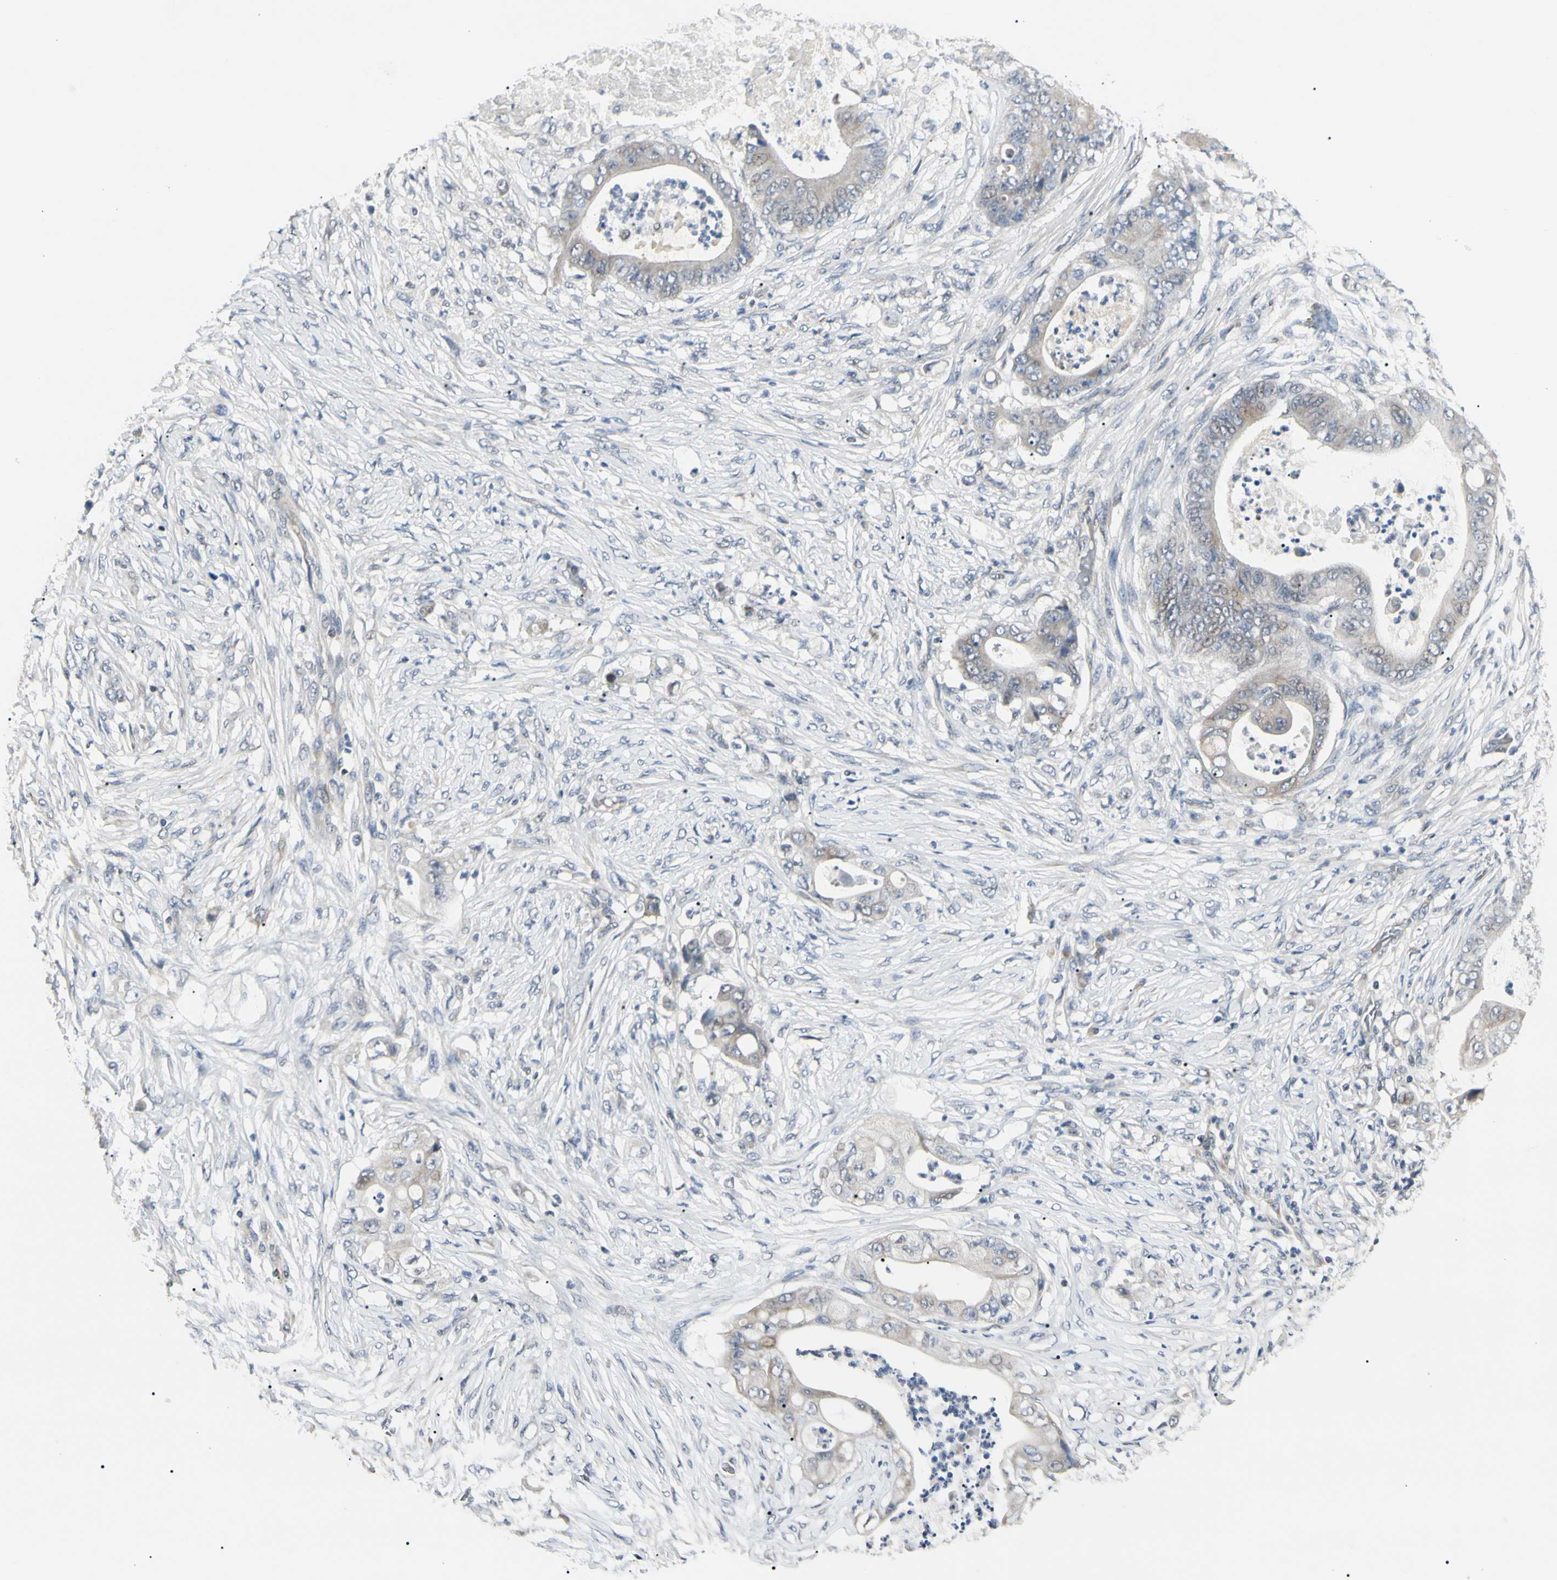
{"staining": {"intensity": "weak", "quantity": "<25%", "location": "cytoplasmic/membranous"}, "tissue": "stomach cancer", "cell_type": "Tumor cells", "image_type": "cancer", "snomed": [{"axis": "morphology", "description": "Adenocarcinoma, NOS"}, {"axis": "topography", "description": "Stomach"}], "caption": "Stomach cancer (adenocarcinoma) was stained to show a protein in brown. There is no significant expression in tumor cells.", "gene": "GREM1", "patient": {"sex": "female", "age": 73}}